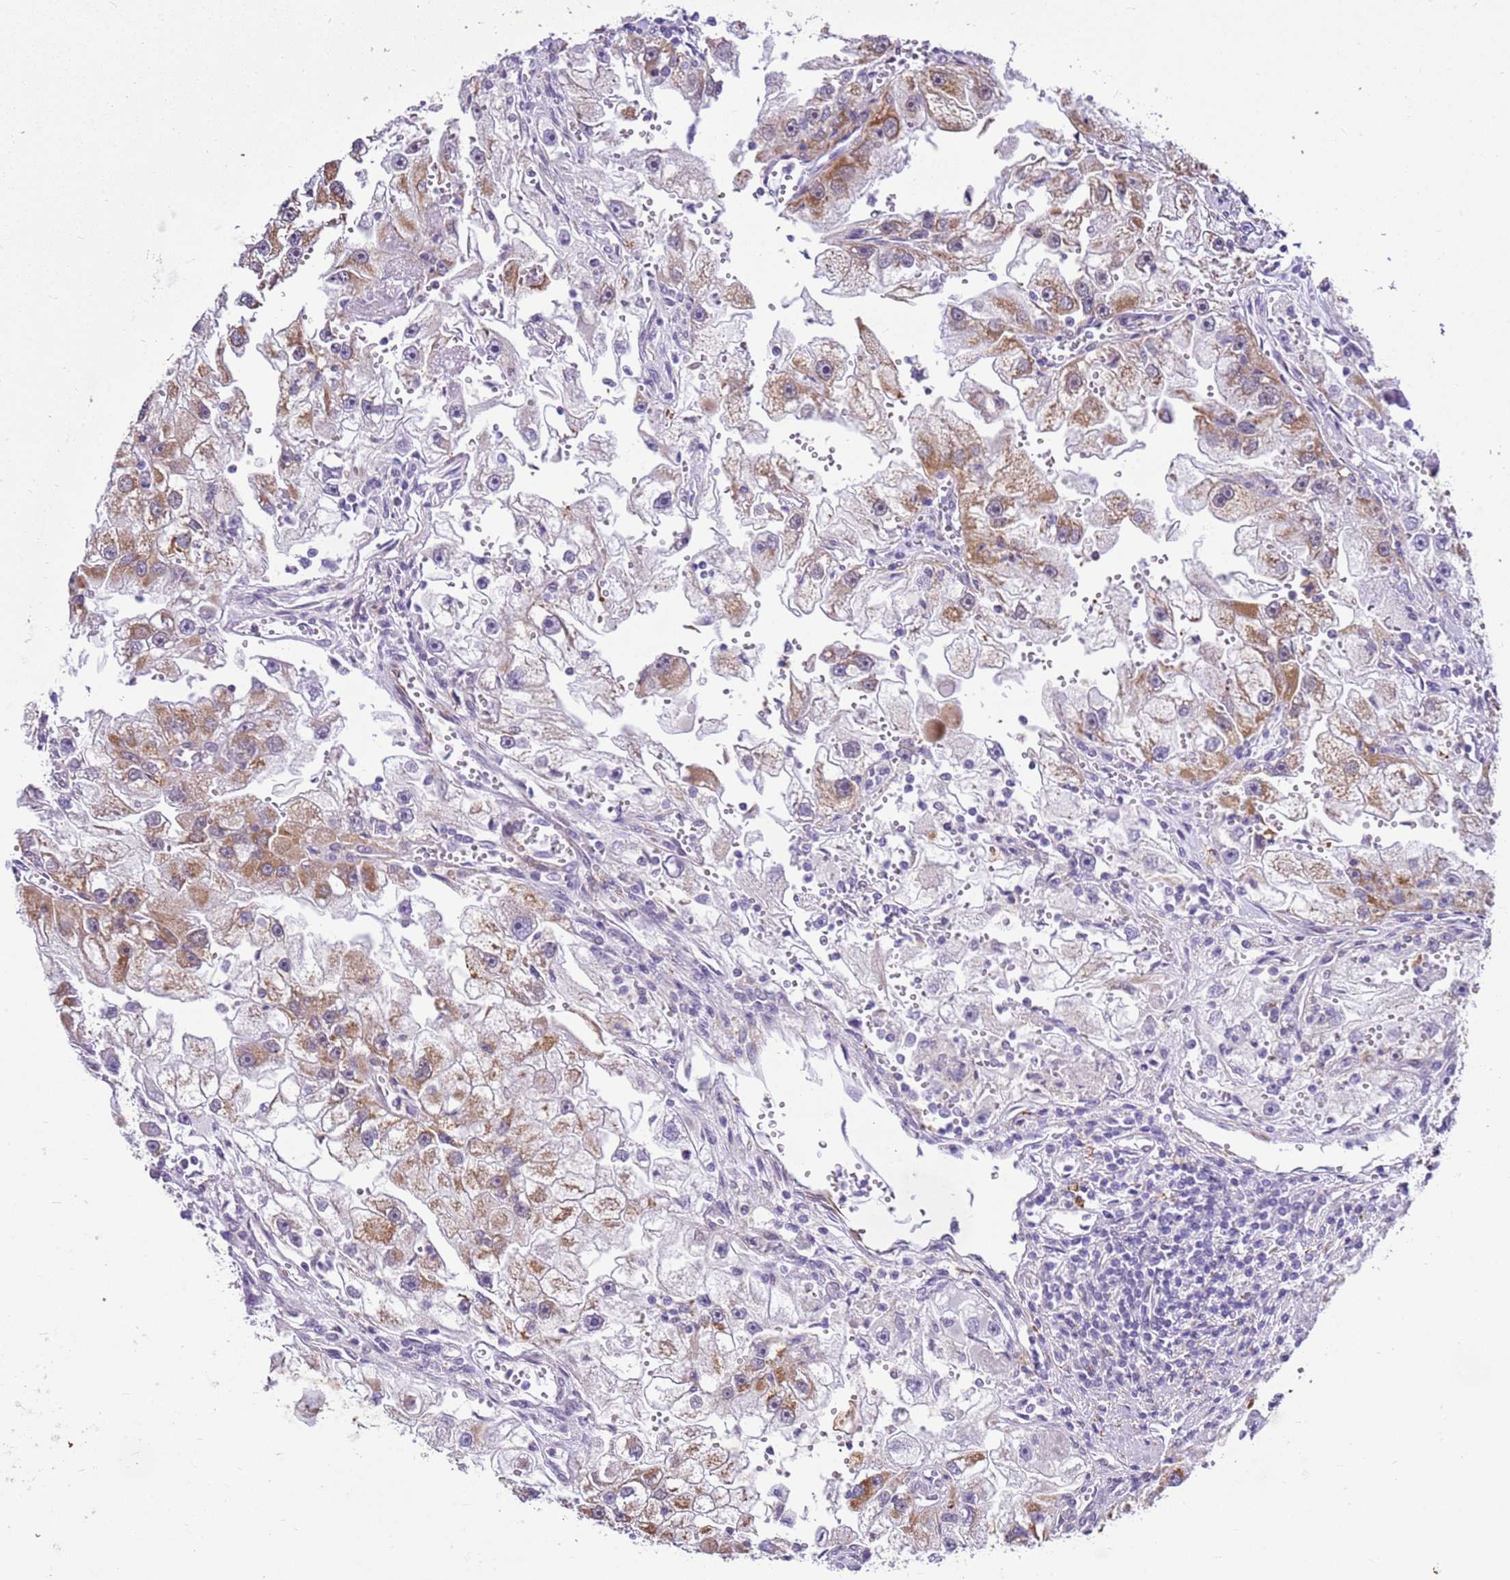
{"staining": {"intensity": "moderate", "quantity": ">75%", "location": "cytoplasmic/membranous"}, "tissue": "renal cancer", "cell_type": "Tumor cells", "image_type": "cancer", "snomed": [{"axis": "morphology", "description": "Adenocarcinoma, NOS"}, {"axis": "topography", "description": "Kidney"}], "caption": "Approximately >75% of tumor cells in renal cancer (adenocarcinoma) demonstrate moderate cytoplasmic/membranous protein staining as visualized by brown immunohistochemical staining.", "gene": "SMIM4", "patient": {"sex": "male", "age": 63}}